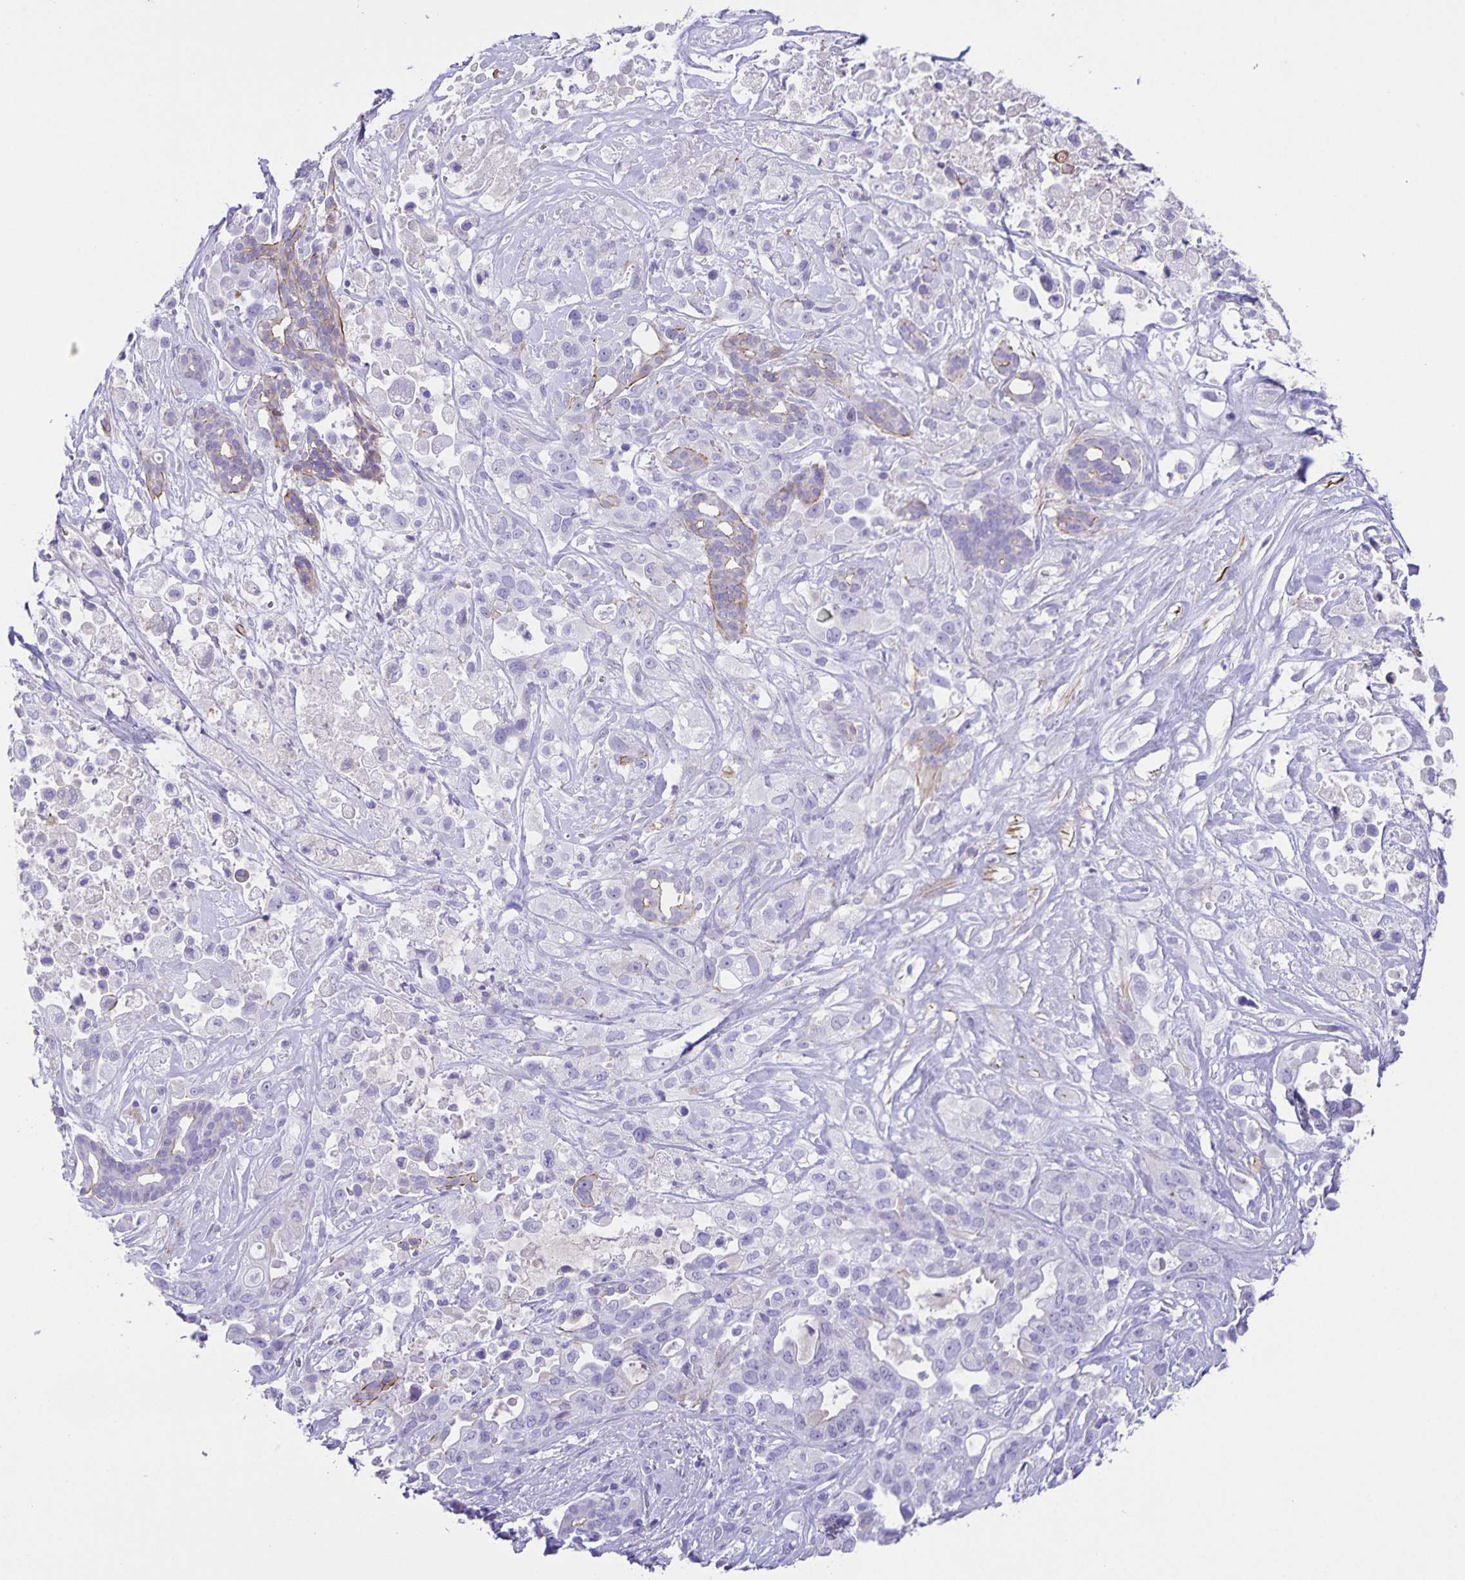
{"staining": {"intensity": "negative", "quantity": "none", "location": "none"}, "tissue": "pancreatic cancer", "cell_type": "Tumor cells", "image_type": "cancer", "snomed": [{"axis": "morphology", "description": "Adenocarcinoma, NOS"}, {"axis": "topography", "description": "Pancreas"}], "caption": "High magnification brightfield microscopy of pancreatic adenocarcinoma stained with DAB (brown) and counterstained with hematoxylin (blue): tumor cells show no significant positivity.", "gene": "UBQLN3", "patient": {"sex": "male", "age": 44}}